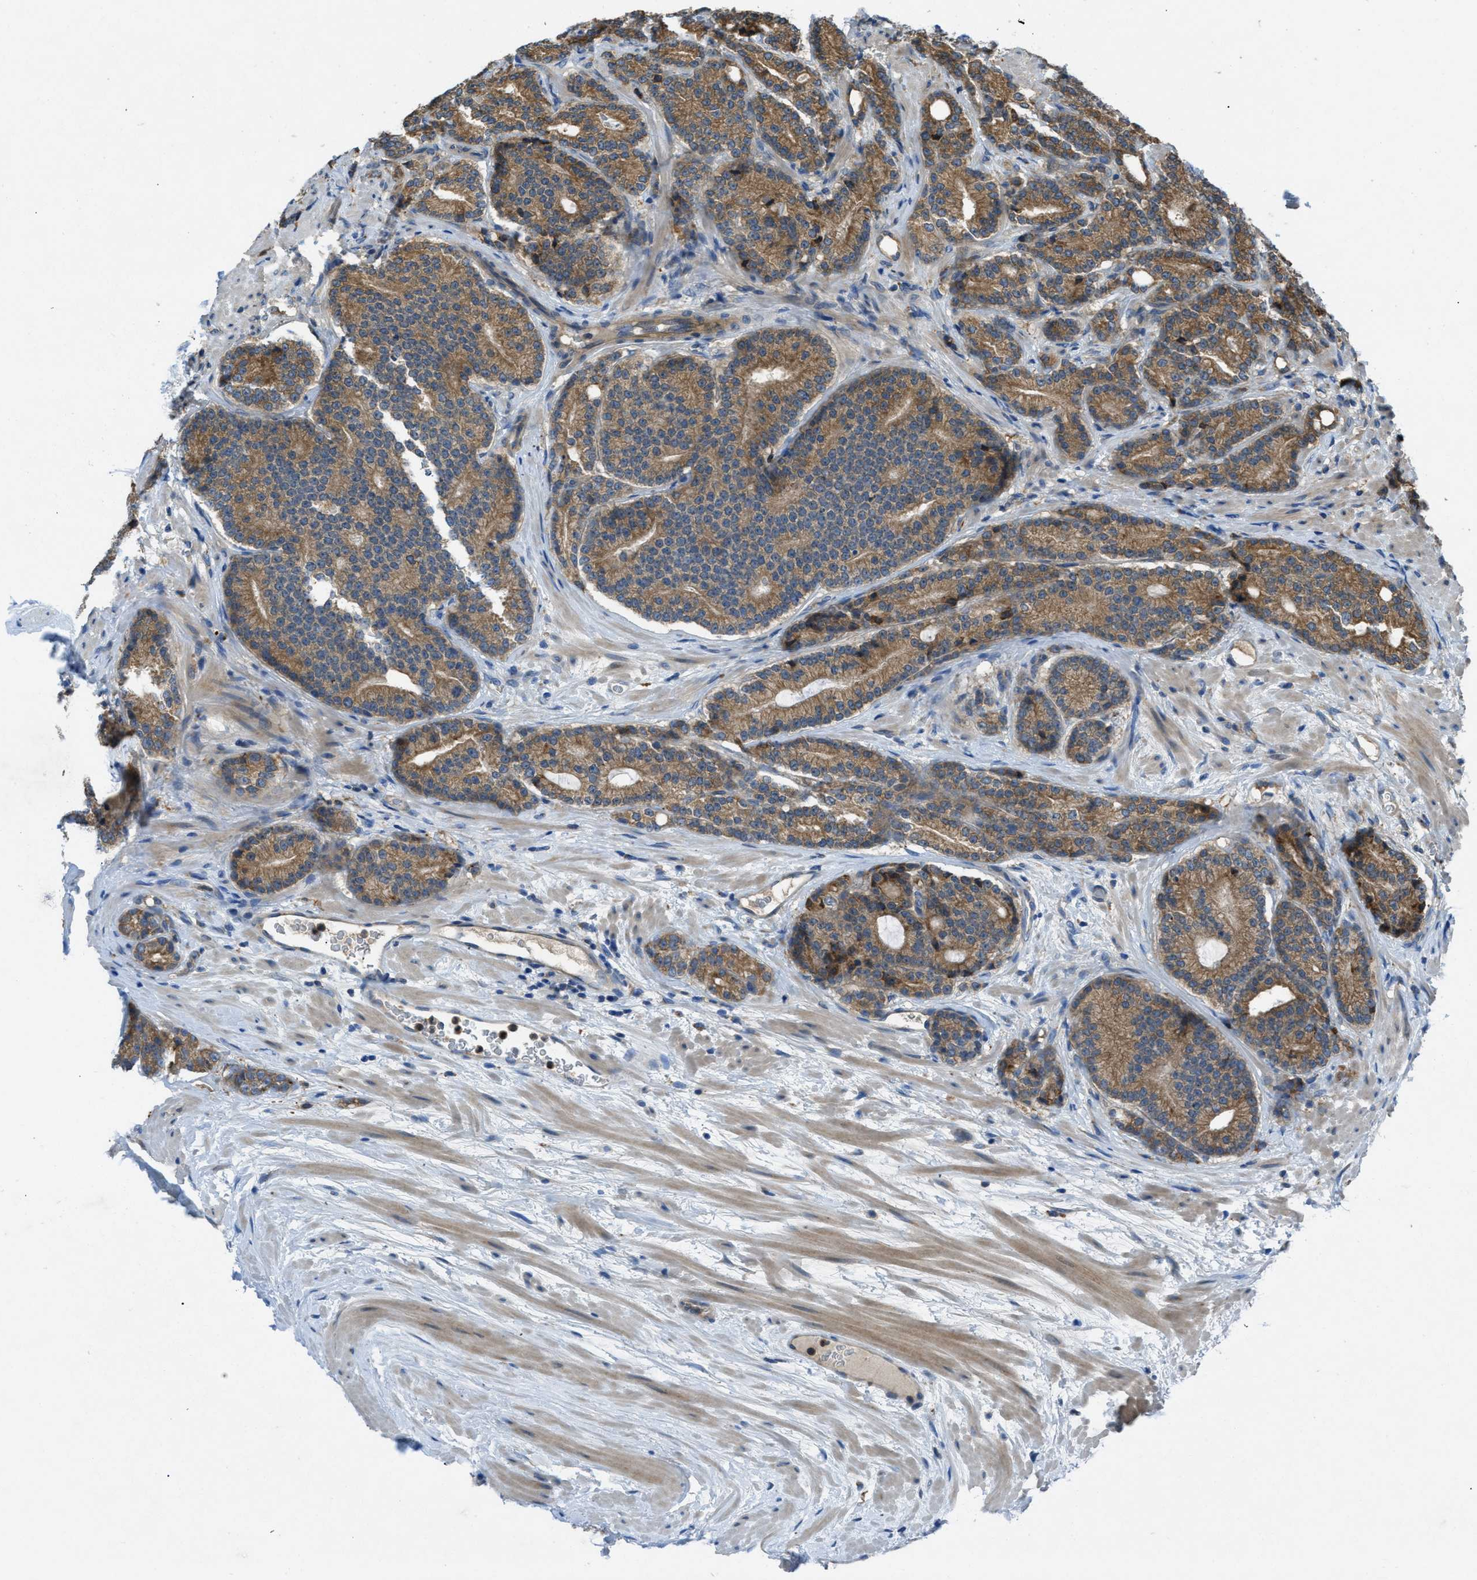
{"staining": {"intensity": "moderate", "quantity": ">75%", "location": "cytoplasmic/membranous"}, "tissue": "prostate cancer", "cell_type": "Tumor cells", "image_type": "cancer", "snomed": [{"axis": "morphology", "description": "Adenocarcinoma, High grade"}, {"axis": "topography", "description": "Prostate"}], "caption": "The micrograph exhibits staining of prostate cancer (high-grade adenocarcinoma), revealing moderate cytoplasmic/membranous protein staining (brown color) within tumor cells.", "gene": "MAP3K20", "patient": {"sex": "male", "age": 61}}